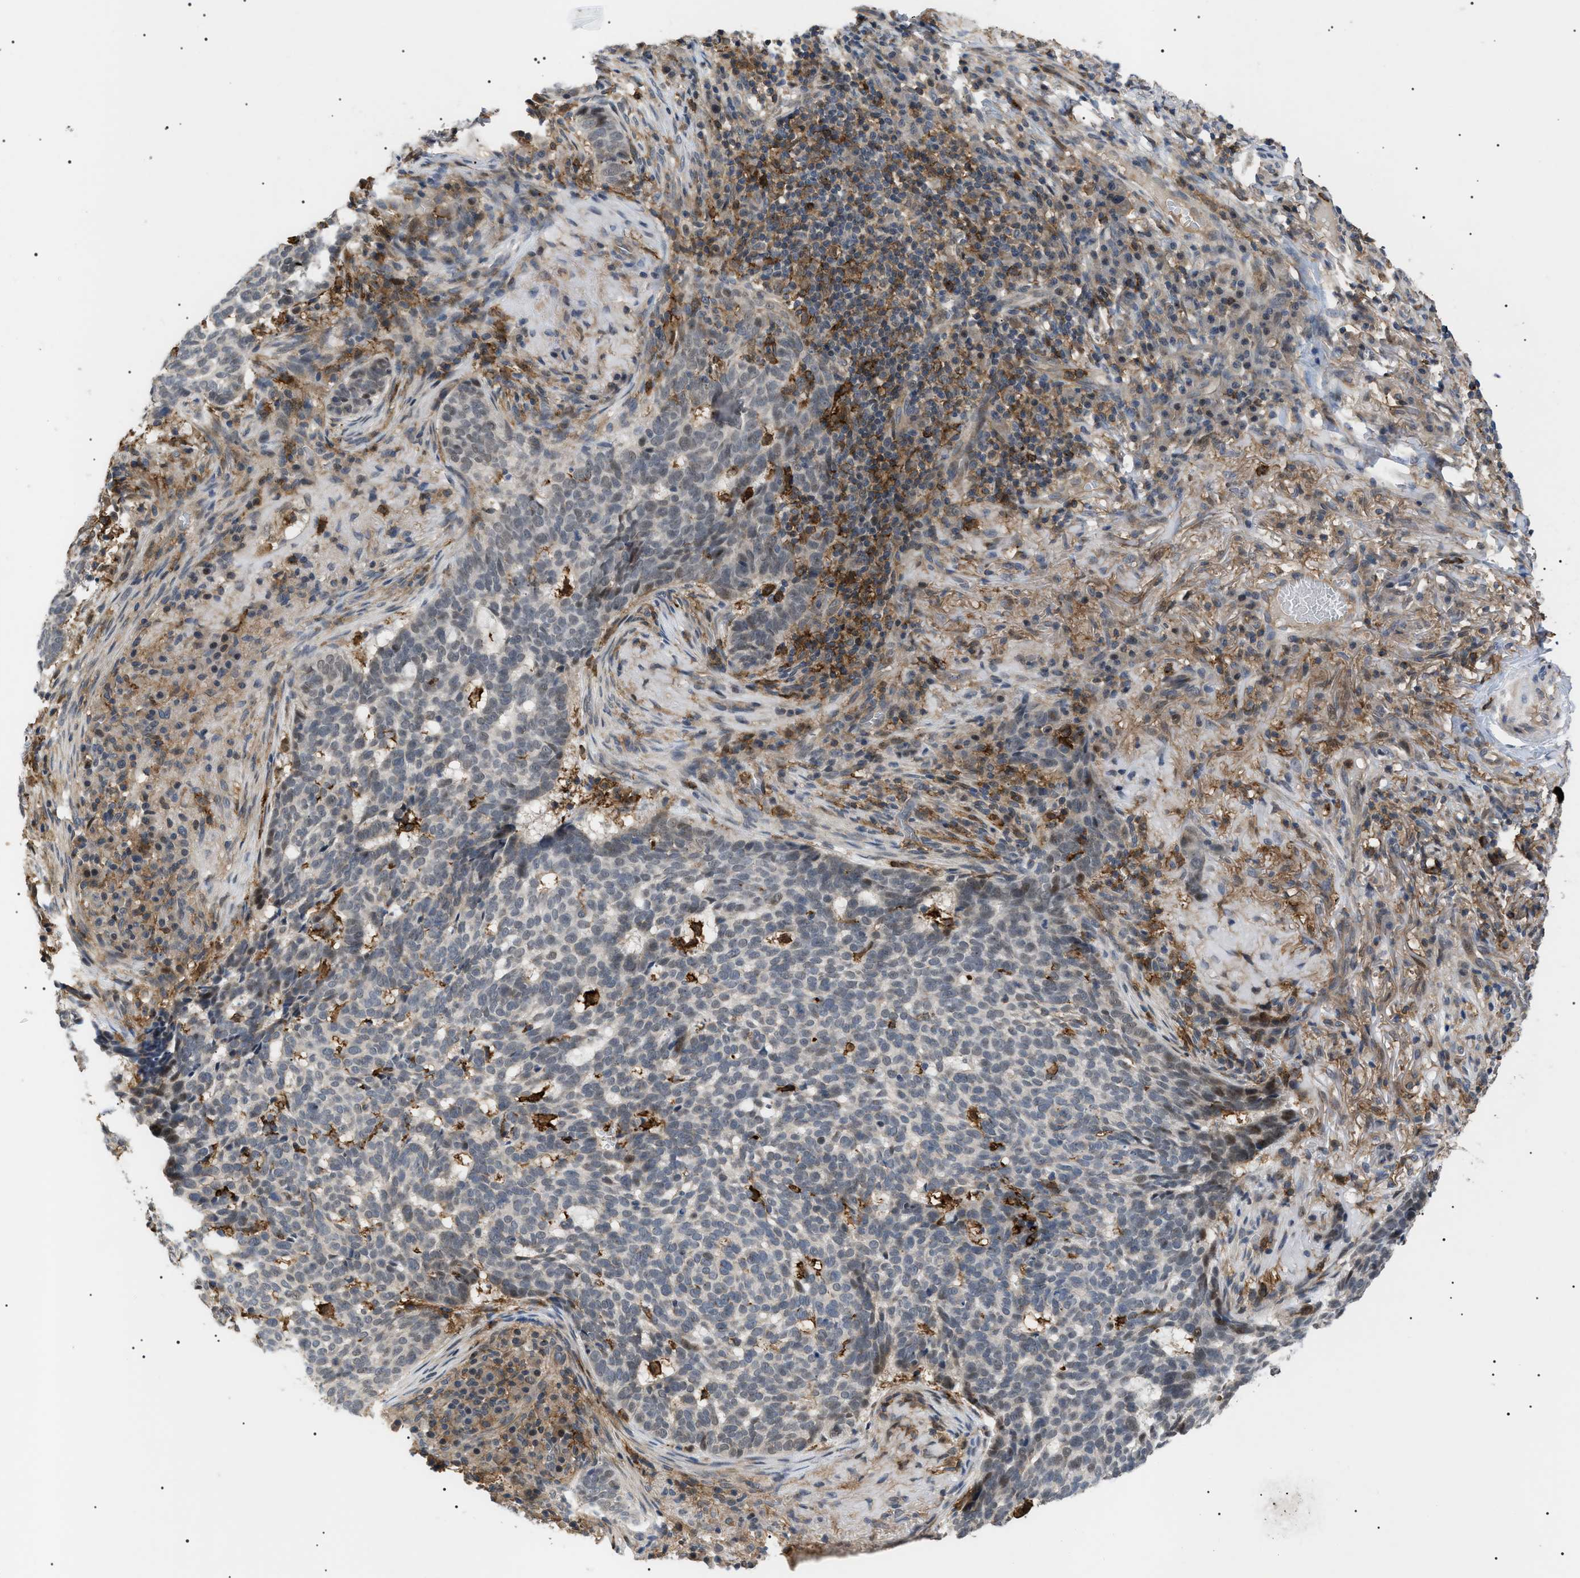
{"staining": {"intensity": "weak", "quantity": "25%-75%", "location": "cytoplasmic/membranous"}, "tissue": "skin cancer", "cell_type": "Tumor cells", "image_type": "cancer", "snomed": [{"axis": "morphology", "description": "Basal cell carcinoma"}, {"axis": "topography", "description": "Skin"}], "caption": "An immunohistochemistry (IHC) micrograph of tumor tissue is shown. Protein staining in brown highlights weak cytoplasmic/membranous positivity in skin cancer (basal cell carcinoma) within tumor cells. Using DAB (3,3'-diaminobenzidine) (brown) and hematoxylin (blue) stains, captured at high magnification using brightfield microscopy.", "gene": "CD300A", "patient": {"sex": "male", "age": 85}}